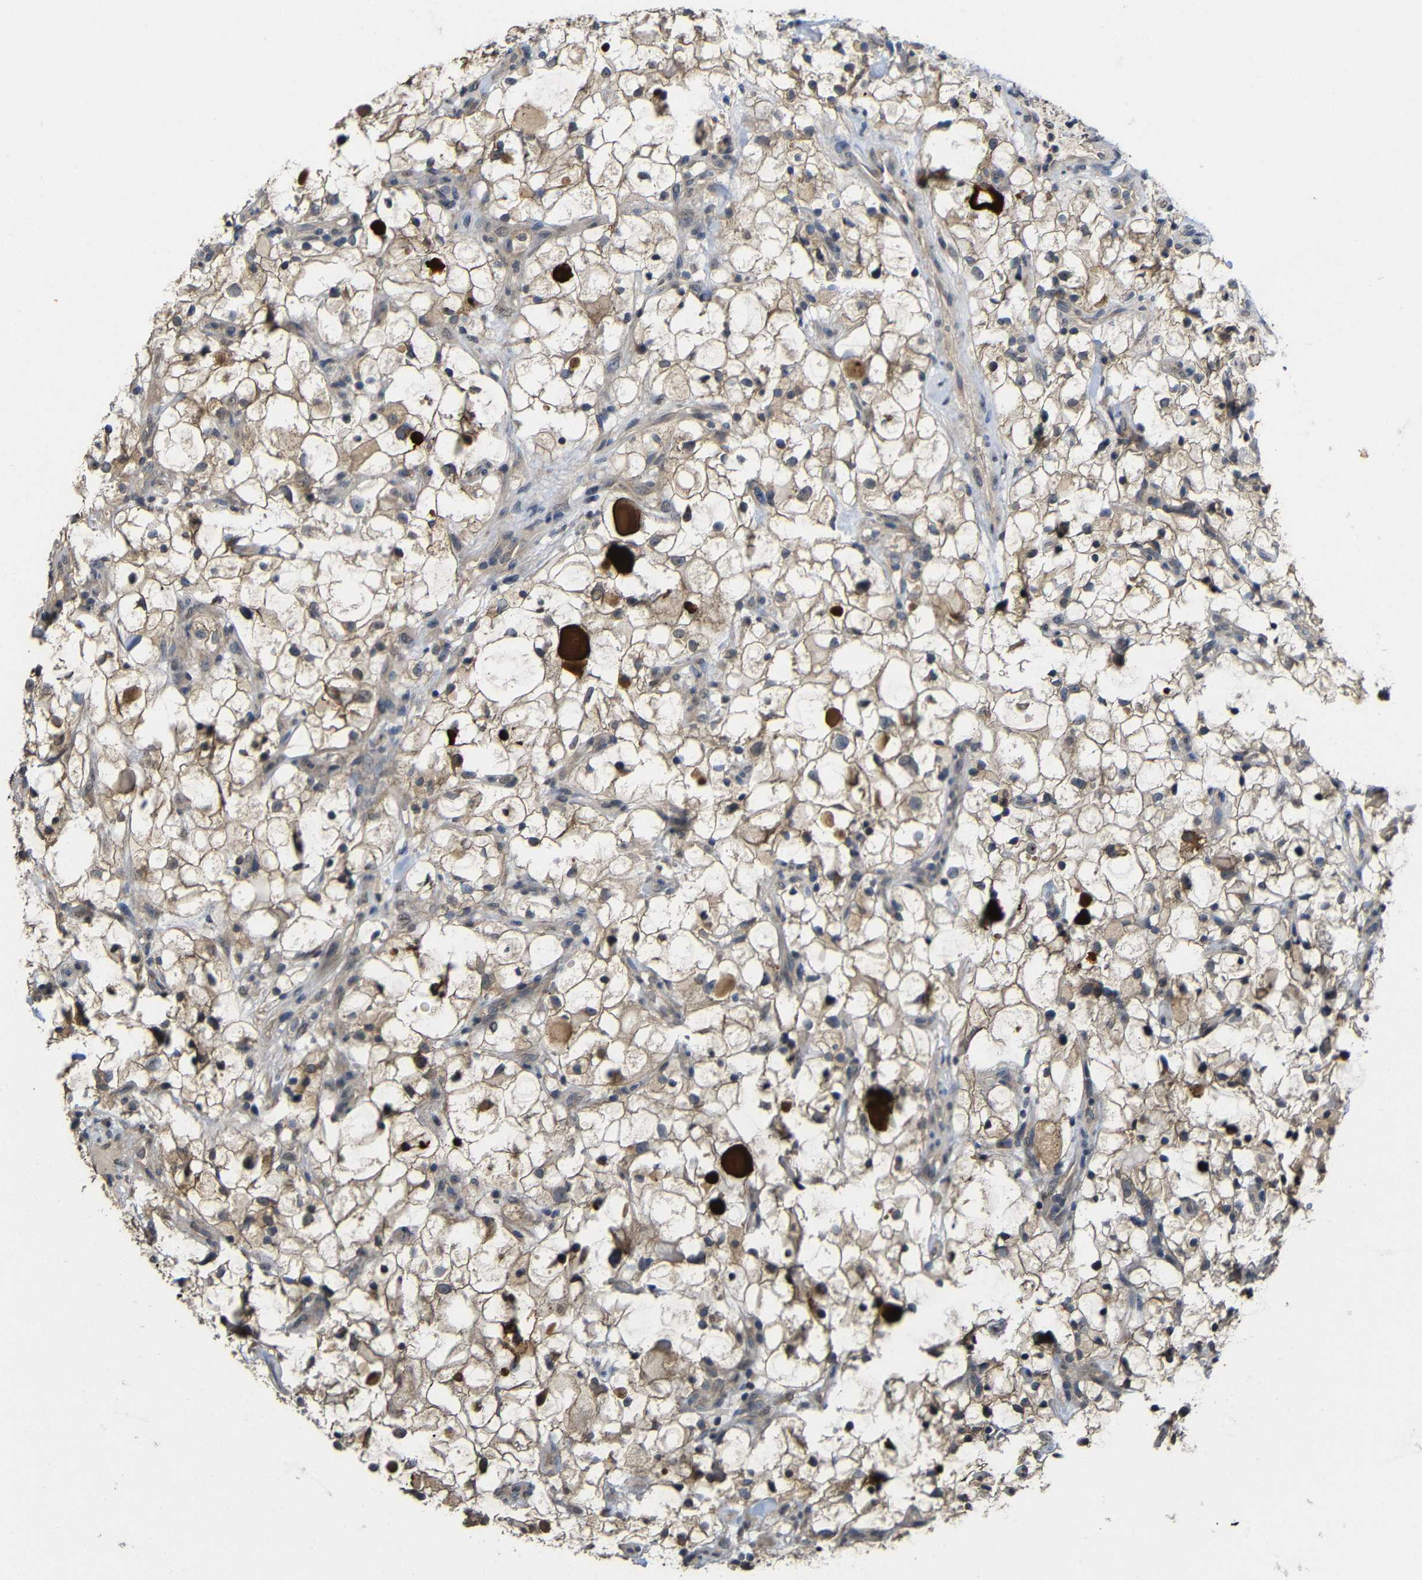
{"staining": {"intensity": "weak", "quantity": "25%-75%", "location": "cytoplasmic/membranous"}, "tissue": "renal cancer", "cell_type": "Tumor cells", "image_type": "cancer", "snomed": [{"axis": "morphology", "description": "Adenocarcinoma, NOS"}, {"axis": "topography", "description": "Kidney"}], "caption": "Weak cytoplasmic/membranous protein positivity is seen in about 25%-75% of tumor cells in adenocarcinoma (renal).", "gene": "ATG12", "patient": {"sex": "female", "age": 60}}